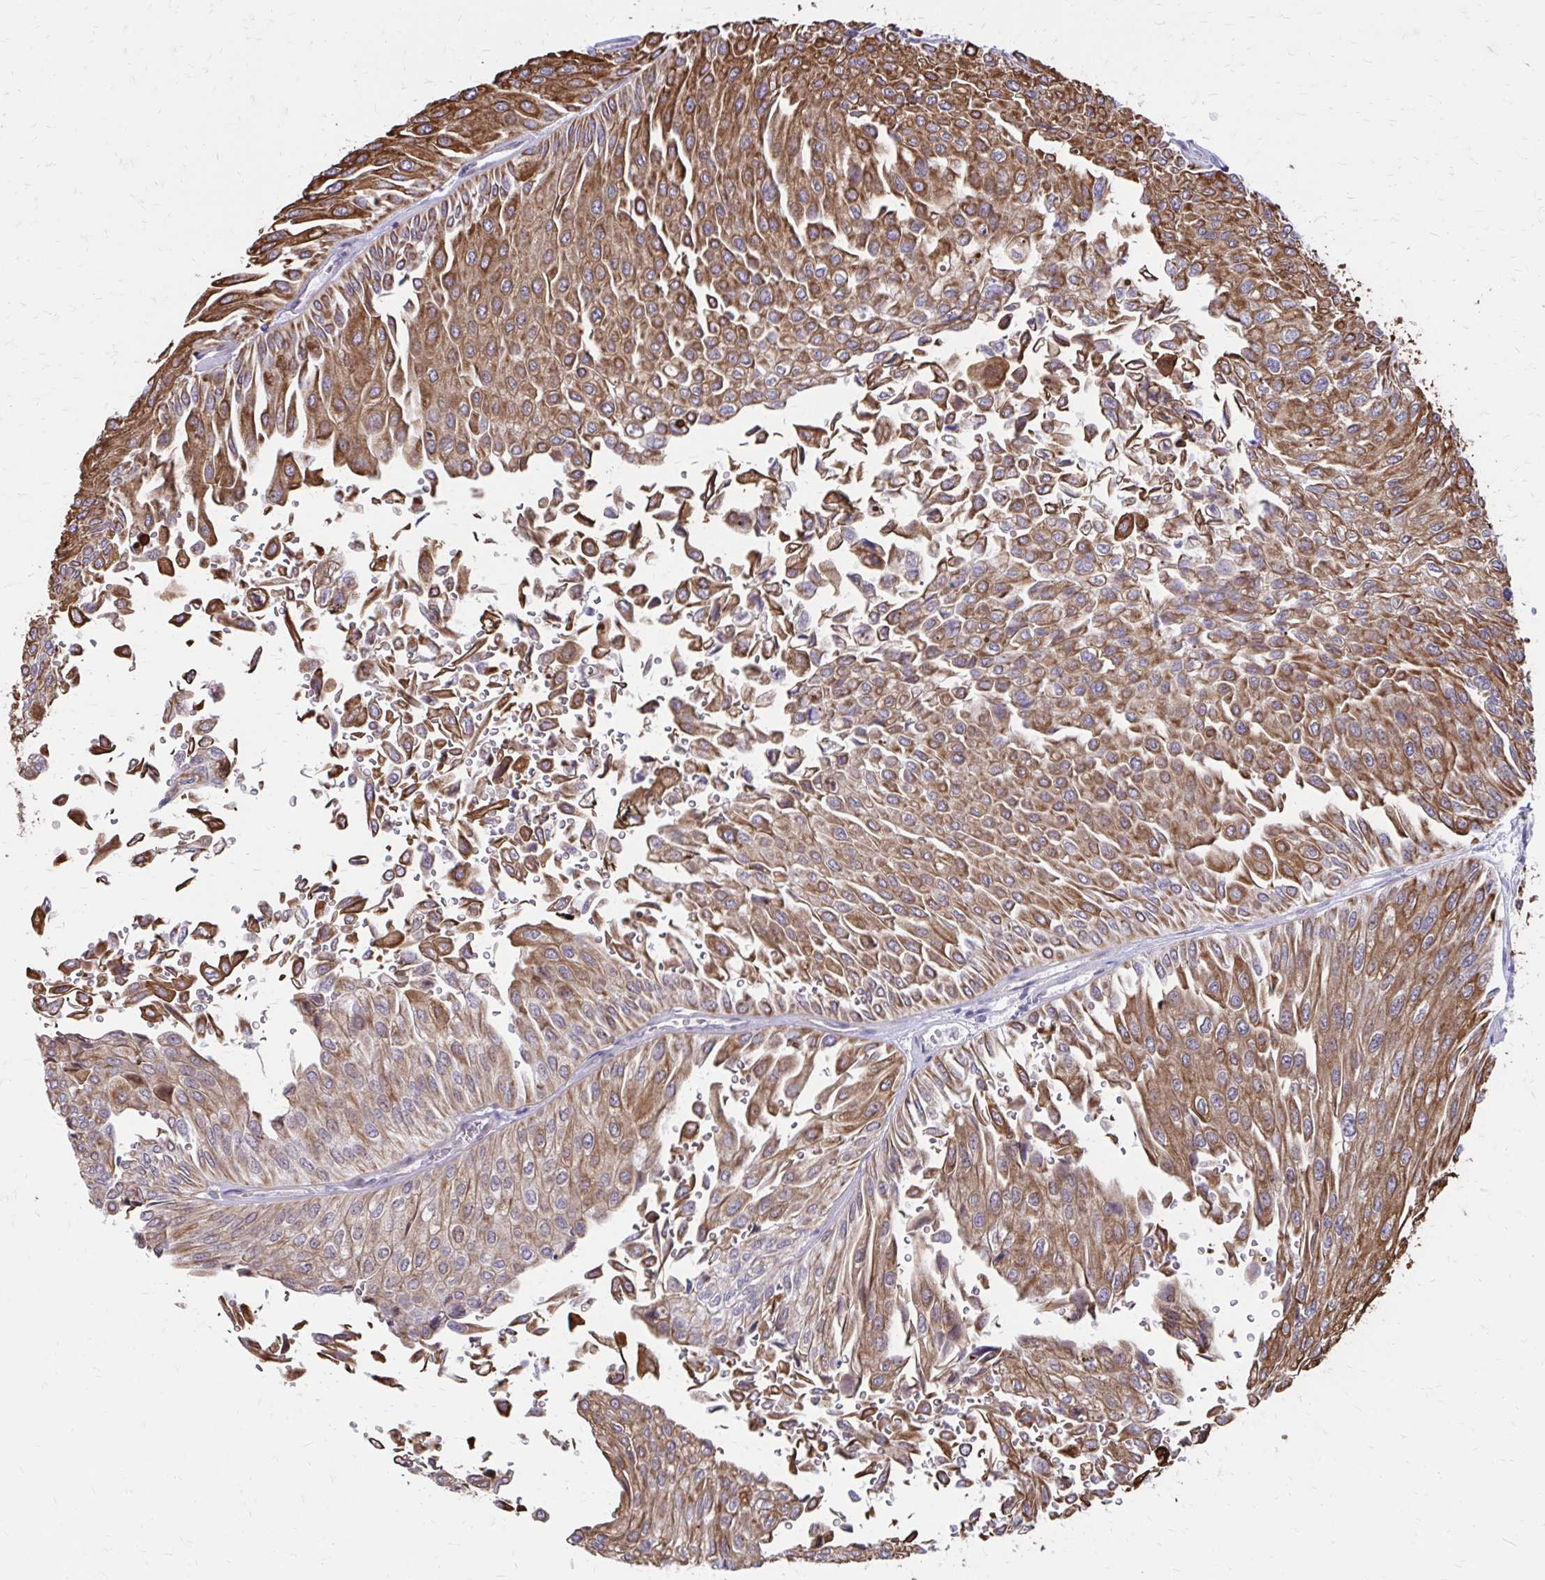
{"staining": {"intensity": "moderate", "quantity": ">75%", "location": "cytoplasmic/membranous"}, "tissue": "urothelial cancer", "cell_type": "Tumor cells", "image_type": "cancer", "snomed": [{"axis": "morphology", "description": "Urothelial carcinoma, NOS"}, {"axis": "topography", "description": "Urinary bladder"}], "caption": "Moderate cytoplasmic/membranous expression for a protein is seen in approximately >75% of tumor cells of transitional cell carcinoma using immunohistochemistry.", "gene": "ANKRD30B", "patient": {"sex": "male", "age": 67}}